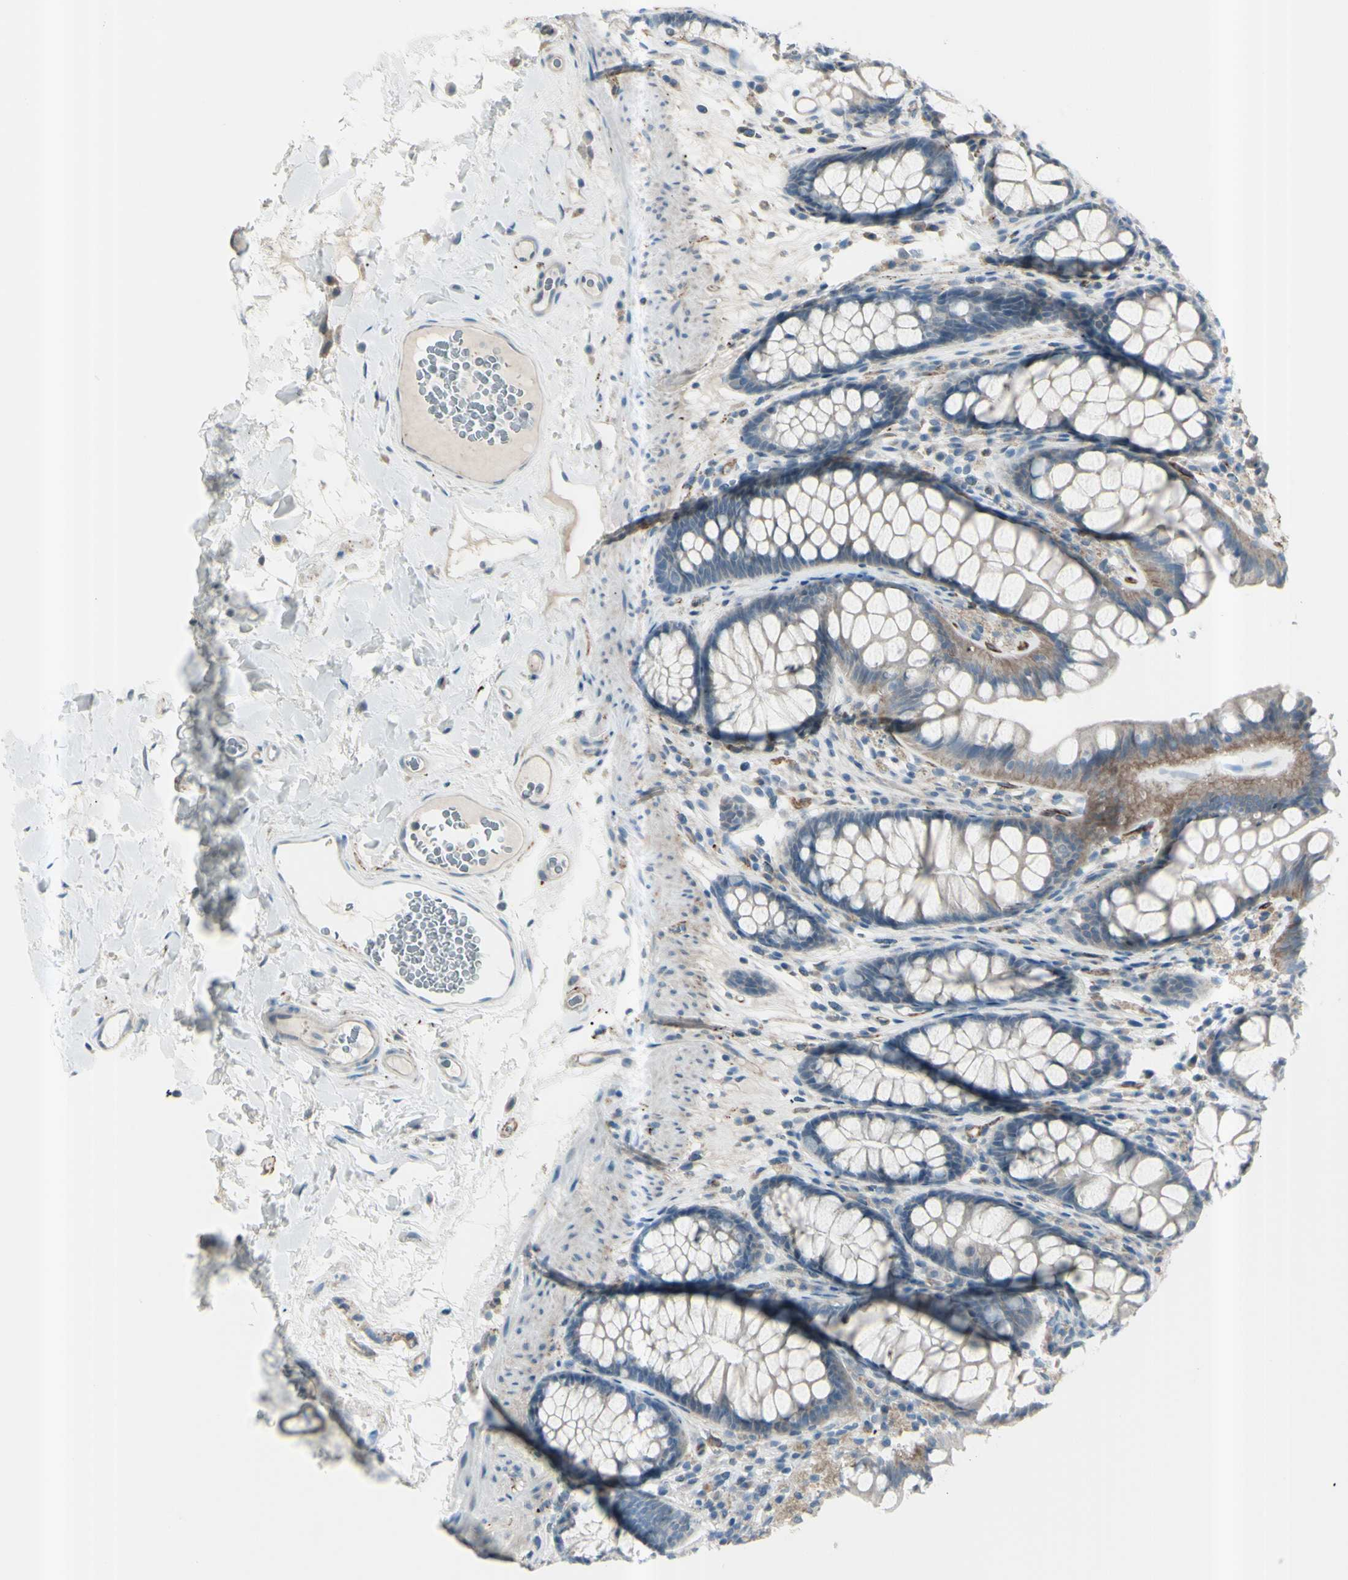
{"staining": {"intensity": "negative", "quantity": "none", "location": "none"}, "tissue": "colon", "cell_type": "Endothelial cells", "image_type": "normal", "snomed": [{"axis": "morphology", "description": "Normal tissue, NOS"}, {"axis": "topography", "description": "Colon"}], "caption": "Protein analysis of benign colon exhibits no significant staining in endothelial cells. Brightfield microscopy of immunohistochemistry (IHC) stained with DAB (3,3'-diaminobenzidine) (brown) and hematoxylin (blue), captured at high magnification.", "gene": "GPR34", "patient": {"sex": "female", "age": 55}}